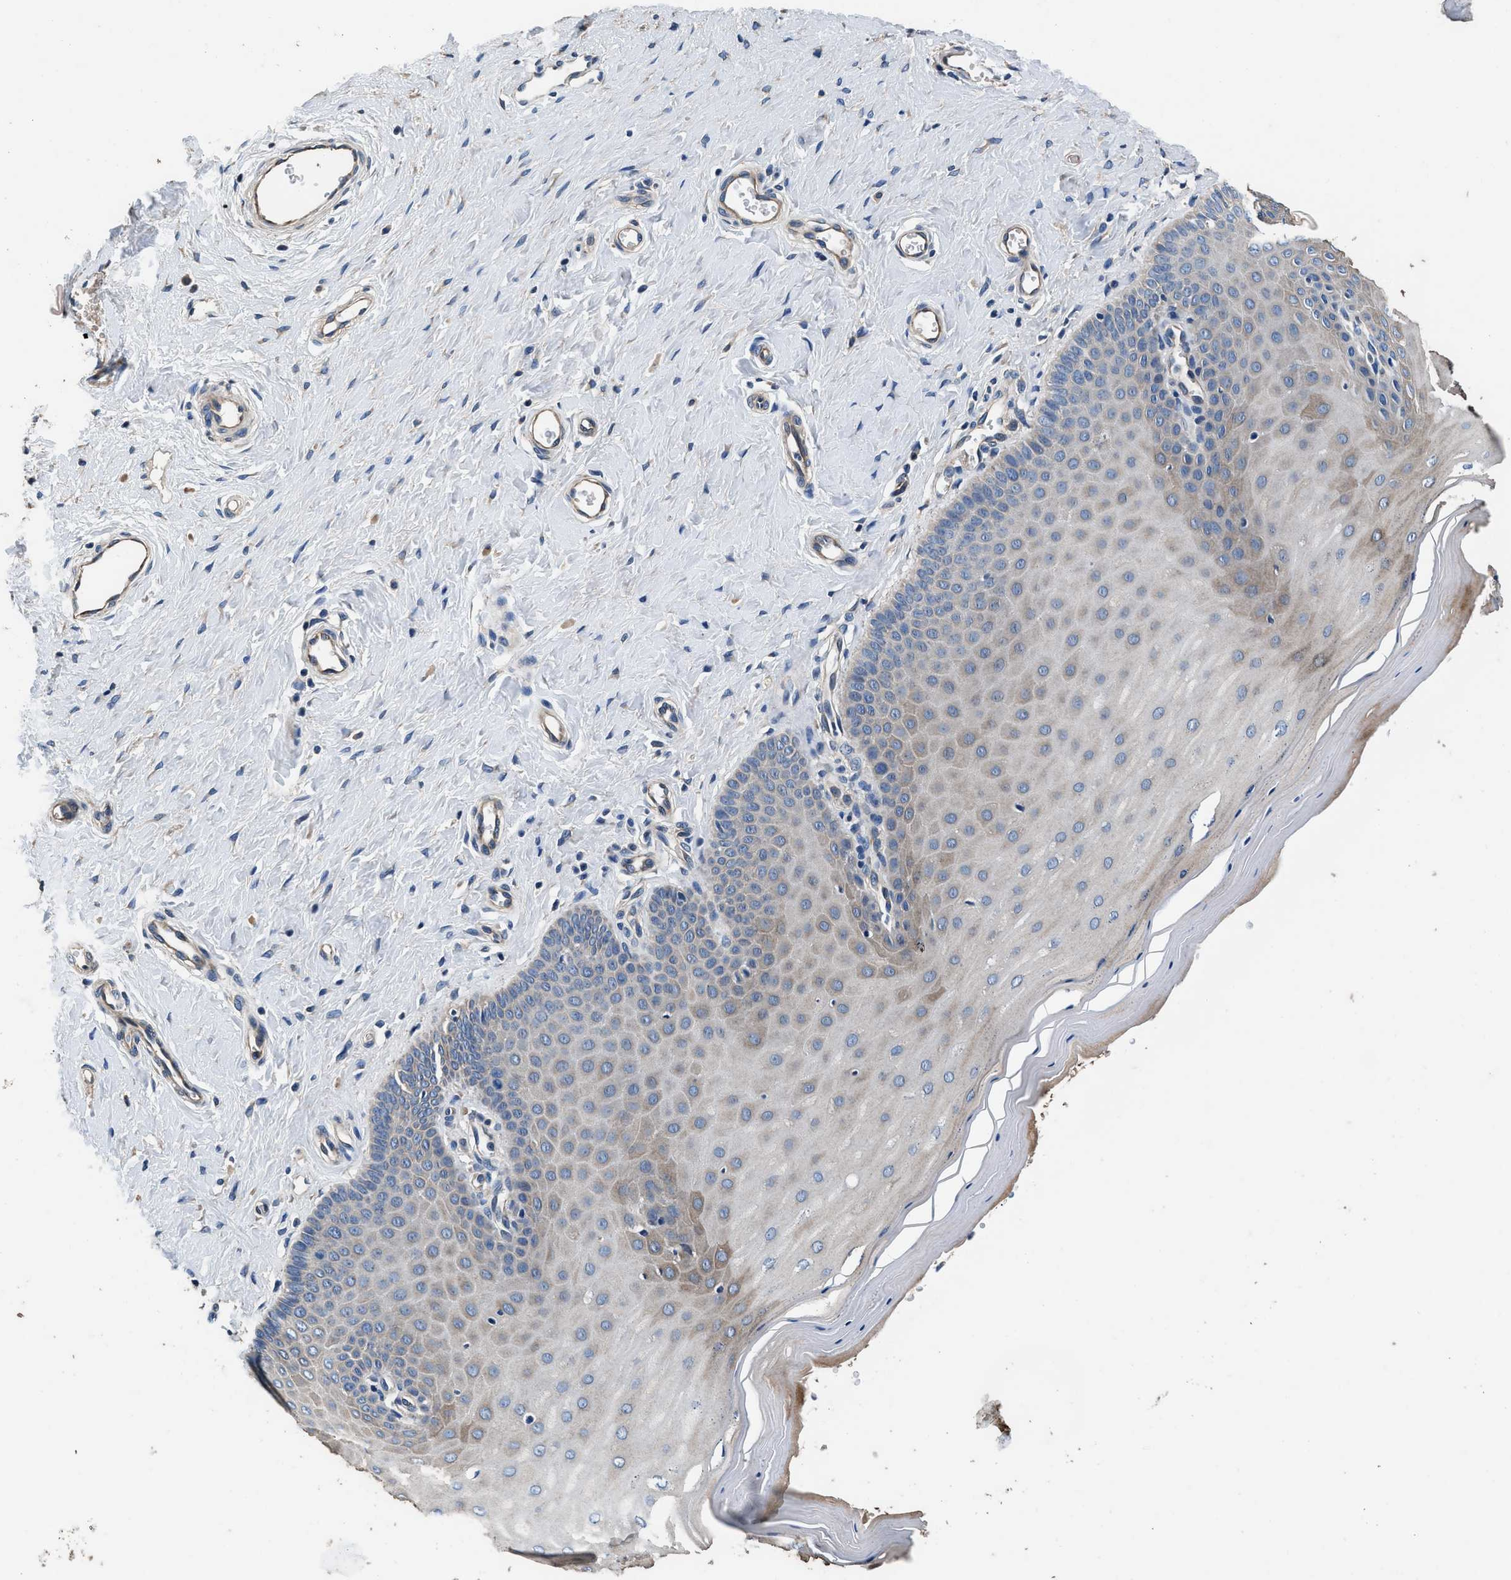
{"staining": {"intensity": "weak", "quantity": "<25%", "location": "cytoplasmic/membranous"}, "tissue": "cervix", "cell_type": "Squamous epithelial cells", "image_type": "normal", "snomed": [{"axis": "morphology", "description": "Normal tissue, NOS"}, {"axis": "topography", "description": "Cervix"}], "caption": "Immunohistochemistry (IHC) of normal cervix shows no staining in squamous epithelial cells. (DAB (3,3'-diaminobenzidine) immunohistochemistry (IHC) visualized using brightfield microscopy, high magnification).", "gene": "DHRS7B", "patient": {"sex": "female", "age": 55}}